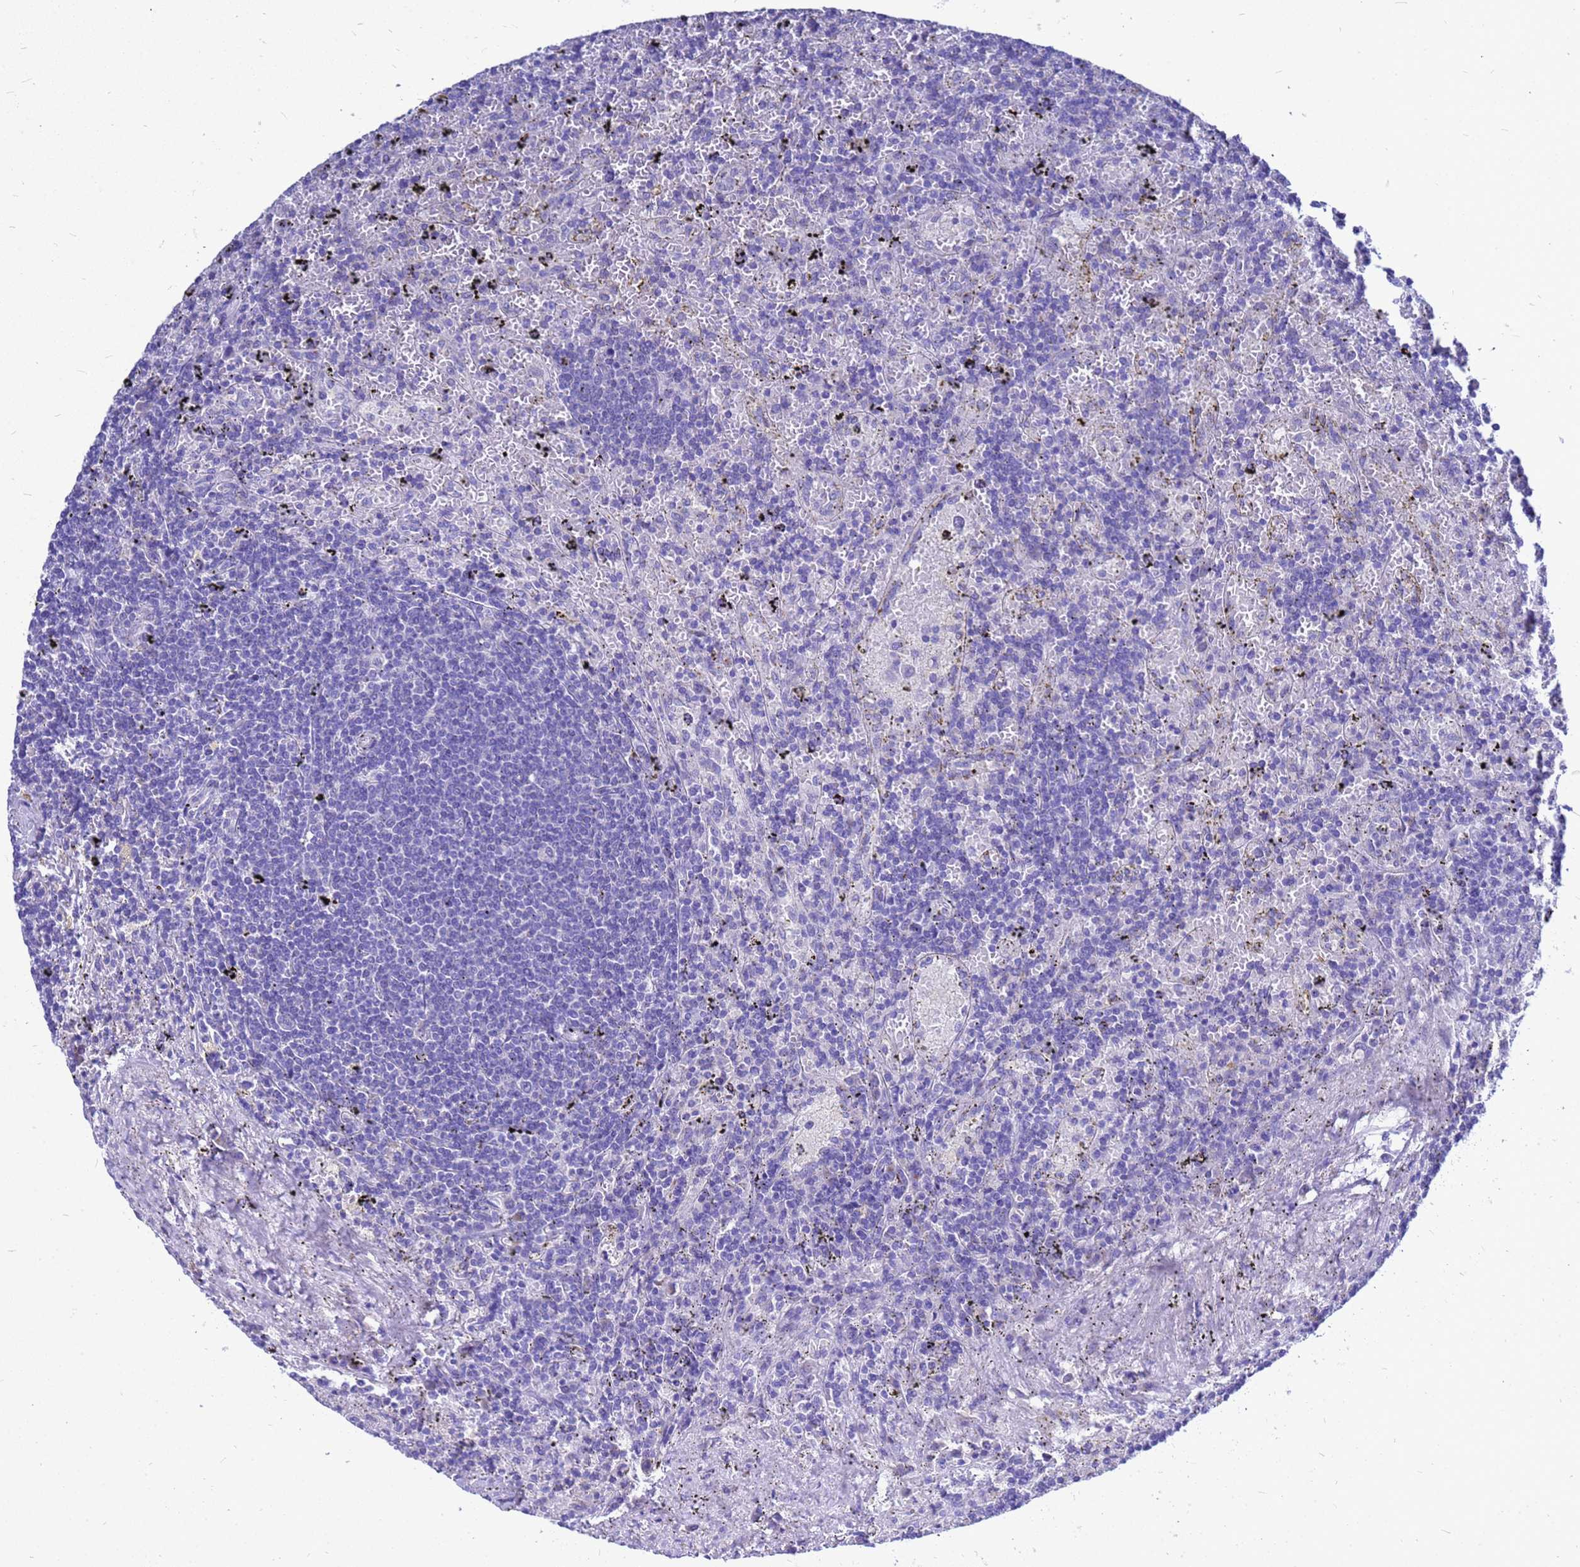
{"staining": {"intensity": "negative", "quantity": "none", "location": "none"}, "tissue": "lymphoma", "cell_type": "Tumor cells", "image_type": "cancer", "snomed": [{"axis": "morphology", "description": "Malignant lymphoma, non-Hodgkin's type, Low grade"}, {"axis": "topography", "description": "Spleen"}], "caption": "Tumor cells show no significant protein staining in low-grade malignant lymphoma, non-Hodgkin's type.", "gene": "OR52E2", "patient": {"sex": "male", "age": 76}}